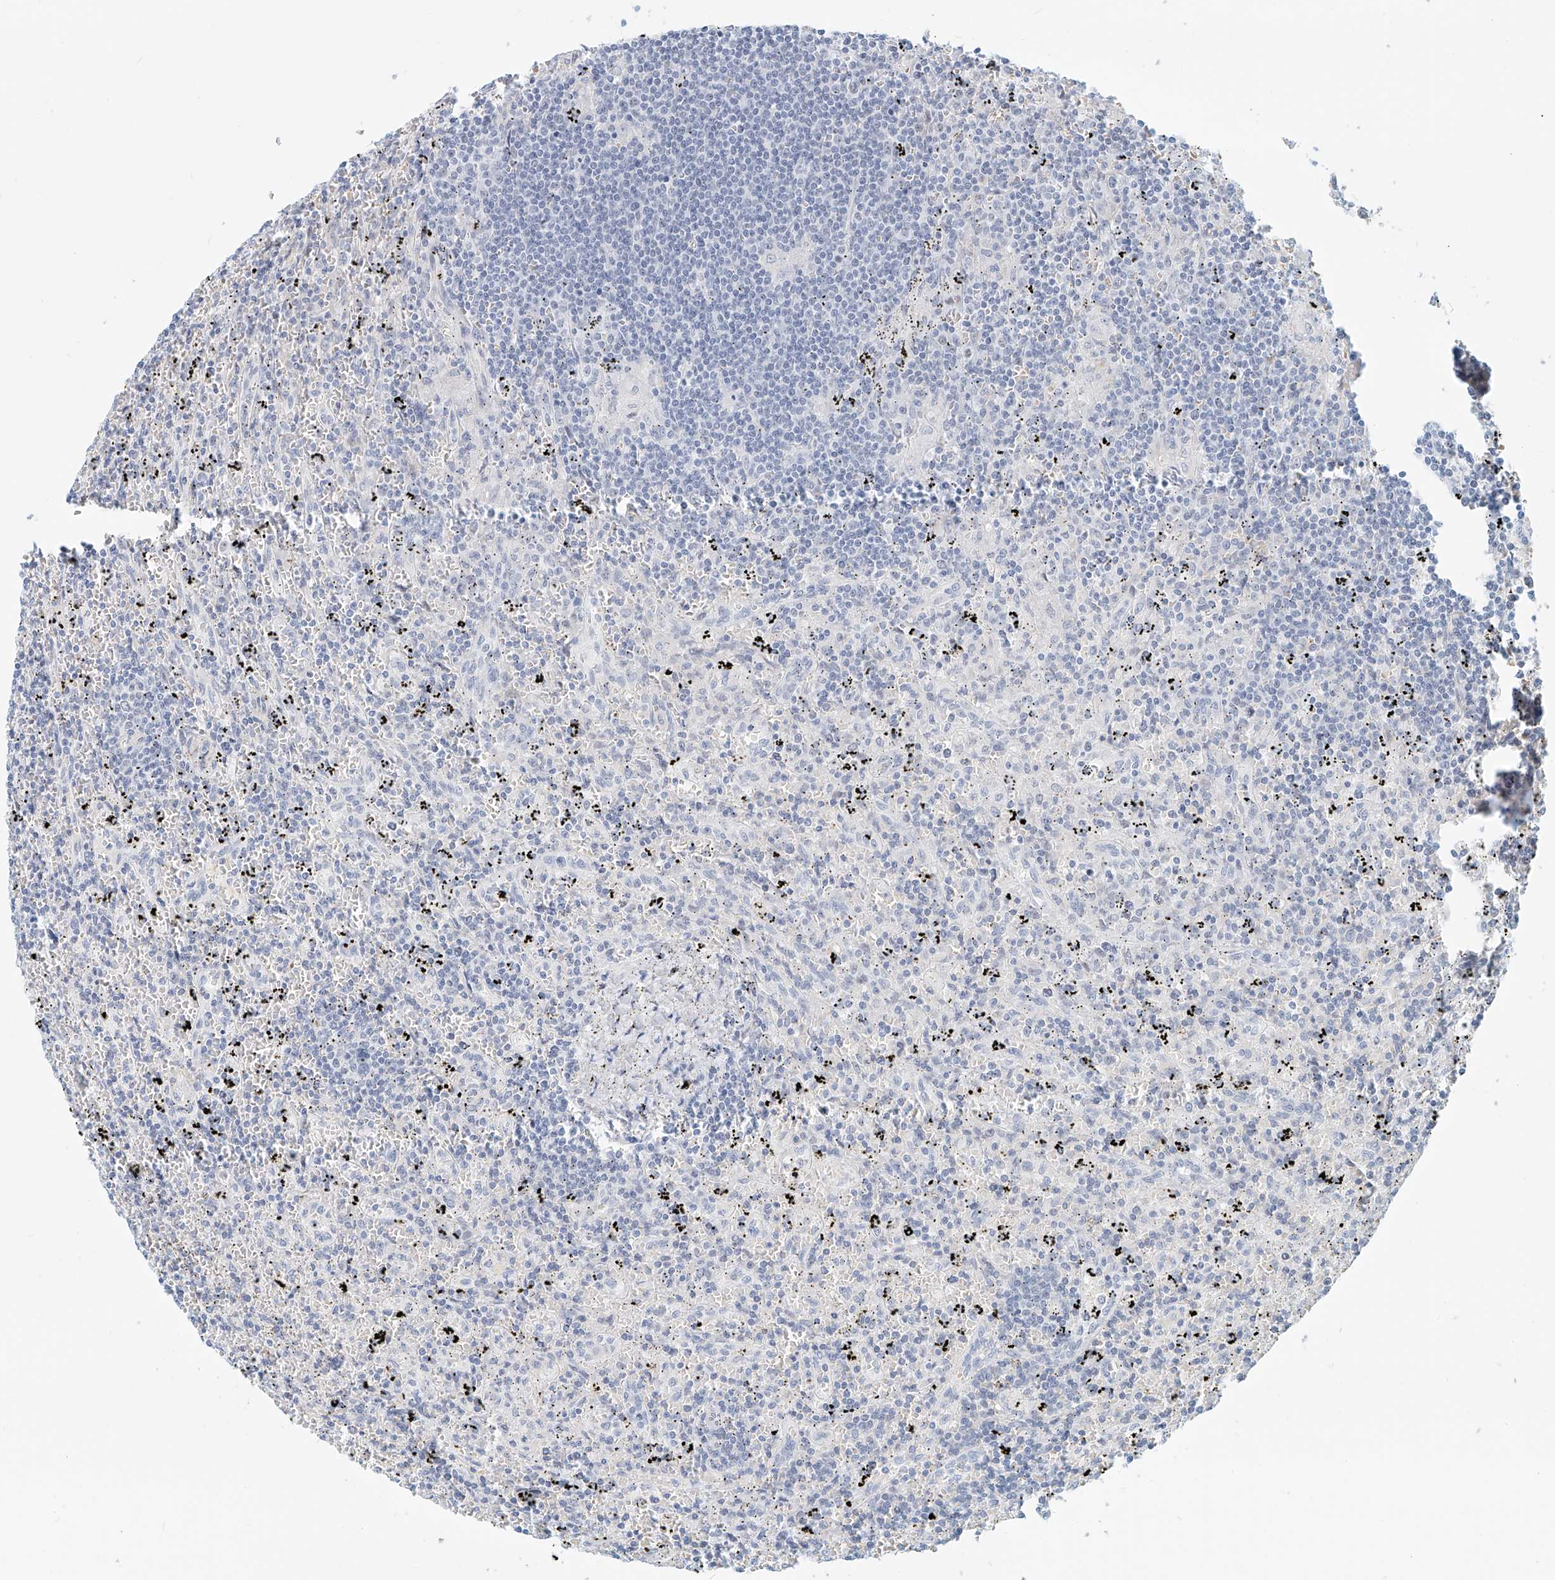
{"staining": {"intensity": "negative", "quantity": "none", "location": "none"}, "tissue": "lymphoma", "cell_type": "Tumor cells", "image_type": "cancer", "snomed": [{"axis": "morphology", "description": "Malignant lymphoma, non-Hodgkin's type, Low grade"}, {"axis": "topography", "description": "Spleen"}], "caption": "Tumor cells are negative for brown protein staining in malignant lymphoma, non-Hodgkin's type (low-grade).", "gene": "SASH1", "patient": {"sex": "male", "age": 76}}